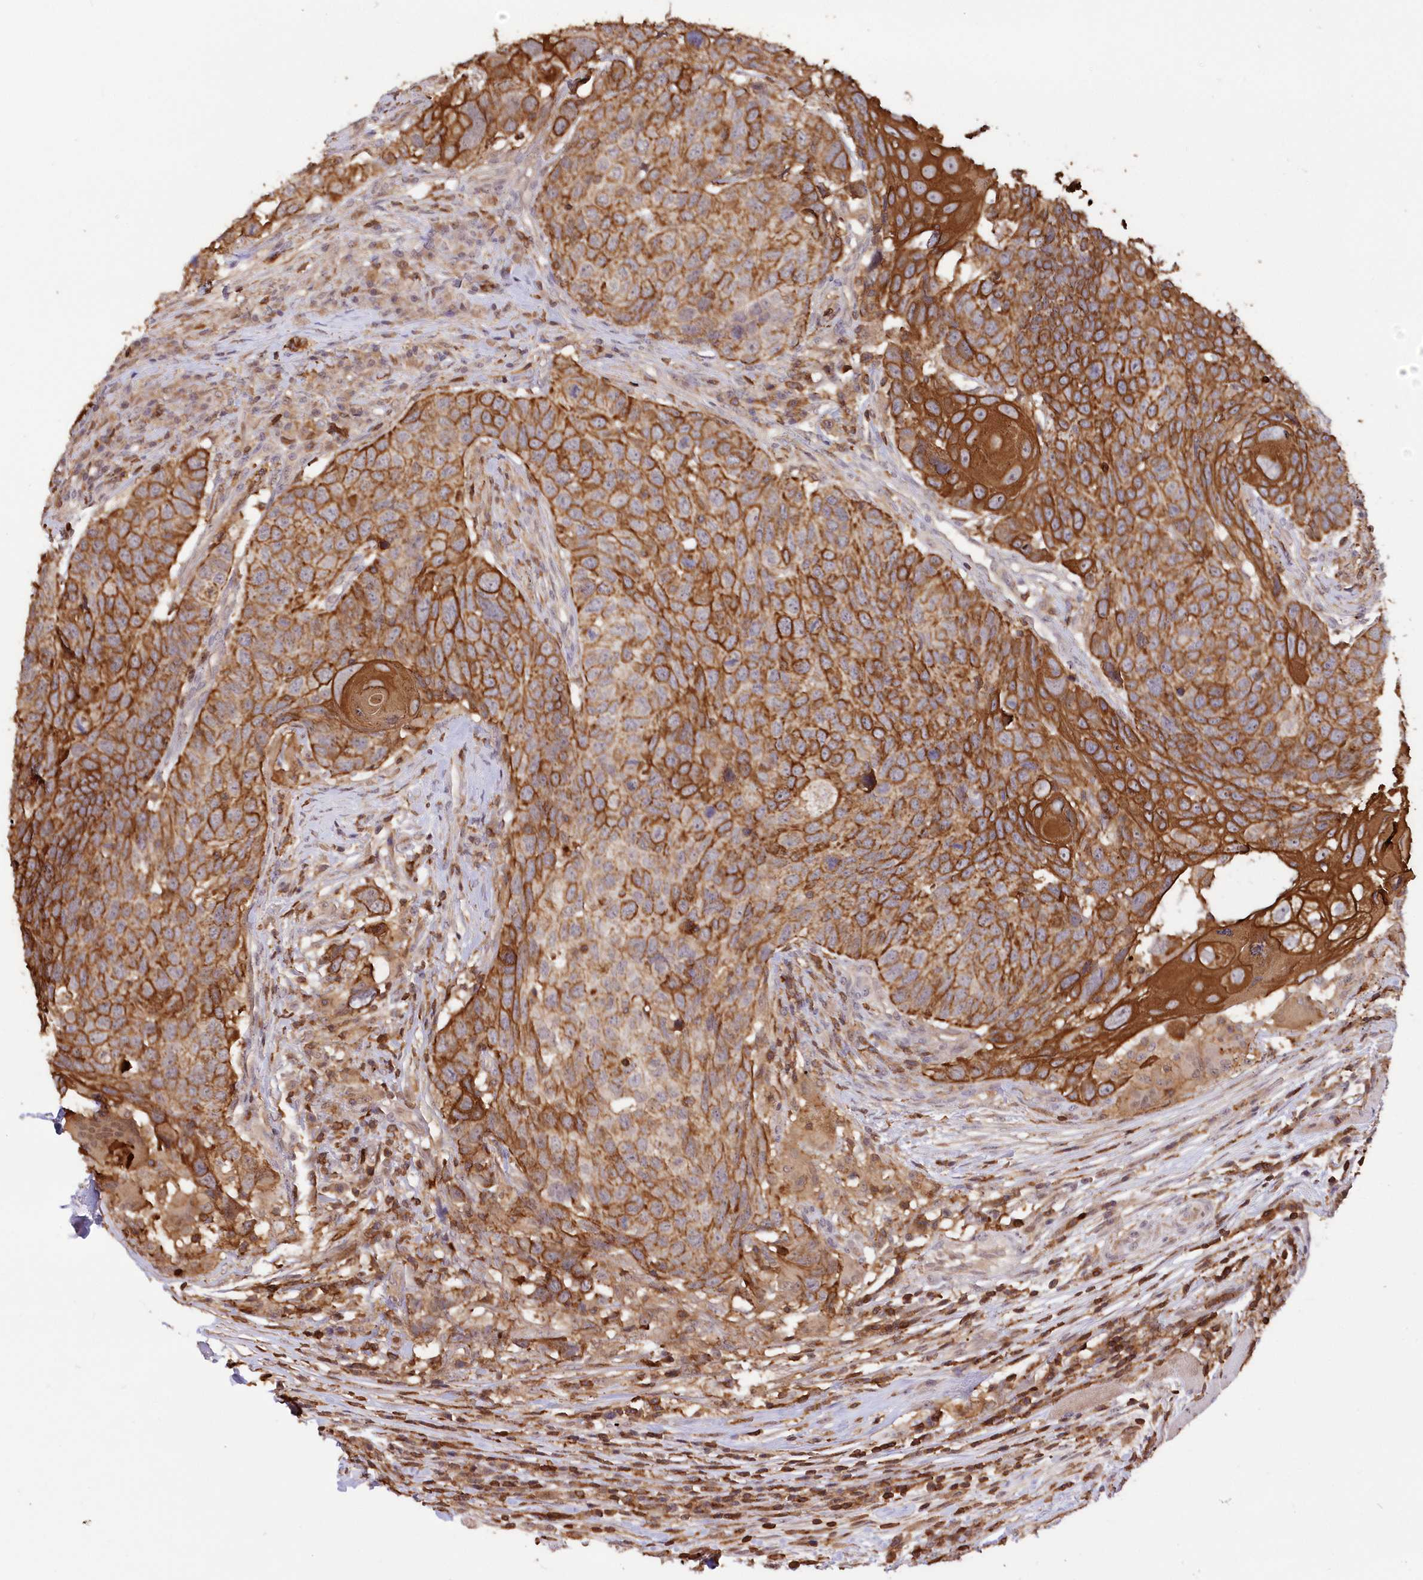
{"staining": {"intensity": "strong", "quantity": ">75%", "location": "cytoplasmic/membranous"}, "tissue": "head and neck cancer", "cell_type": "Tumor cells", "image_type": "cancer", "snomed": [{"axis": "morphology", "description": "Squamous cell carcinoma, NOS"}, {"axis": "topography", "description": "Head-Neck"}], "caption": "Squamous cell carcinoma (head and neck) stained with a brown dye exhibits strong cytoplasmic/membranous positive positivity in about >75% of tumor cells.", "gene": "SNED1", "patient": {"sex": "male", "age": 66}}